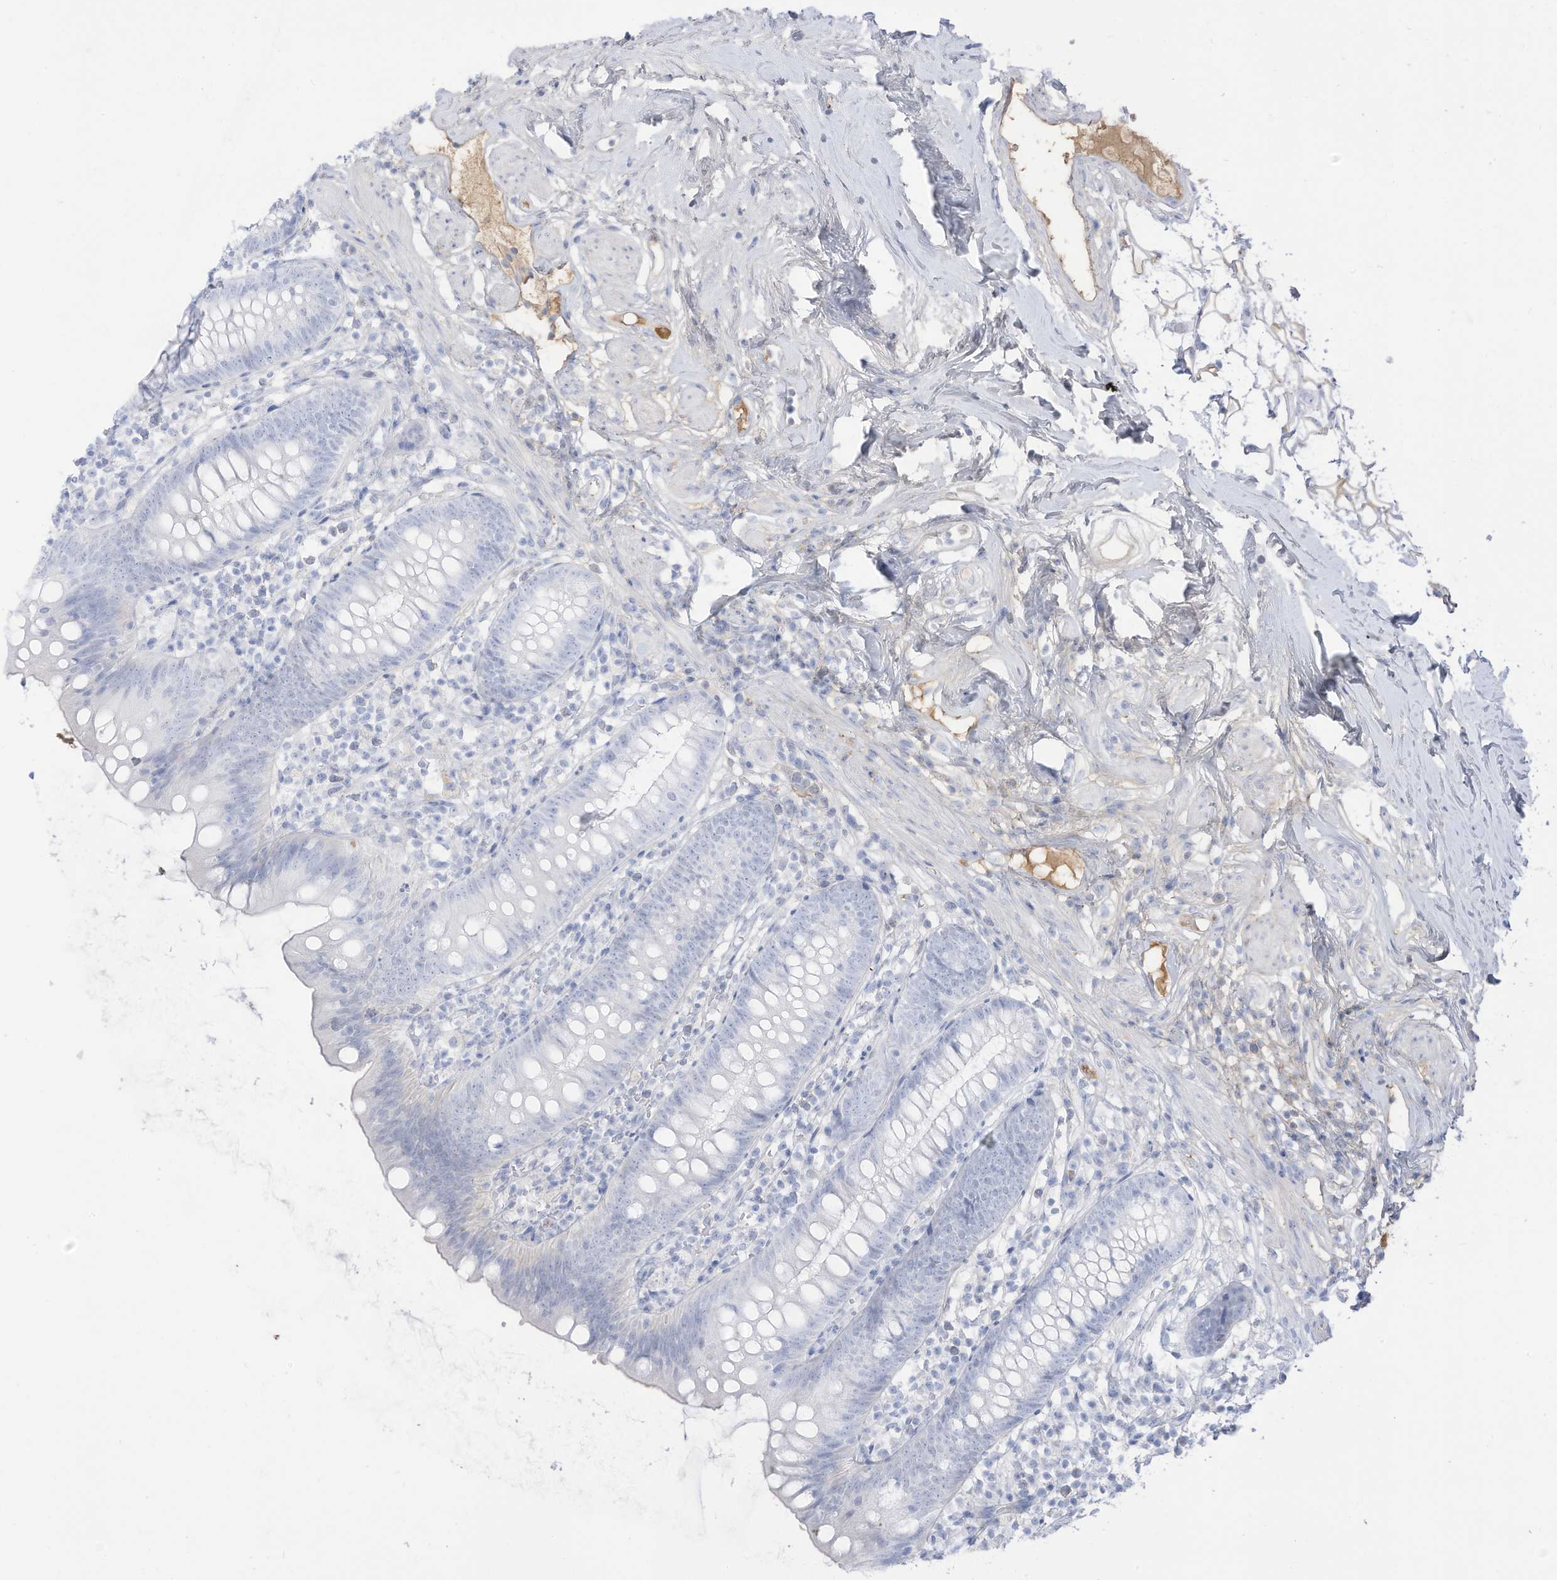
{"staining": {"intensity": "negative", "quantity": "none", "location": "none"}, "tissue": "appendix", "cell_type": "Glandular cells", "image_type": "normal", "snomed": [{"axis": "morphology", "description": "Normal tissue, NOS"}, {"axis": "topography", "description": "Appendix"}], "caption": "Appendix was stained to show a protein in brown. There is no significant staining in glandular cells. The staining is performed using DAB (3,3'-diaminobenzidine) brown chromogen with nuclei counter-stained in using hematoxylin.", "gene": "HSD17B13", "patient": {"sex": "female", "age": 62}}